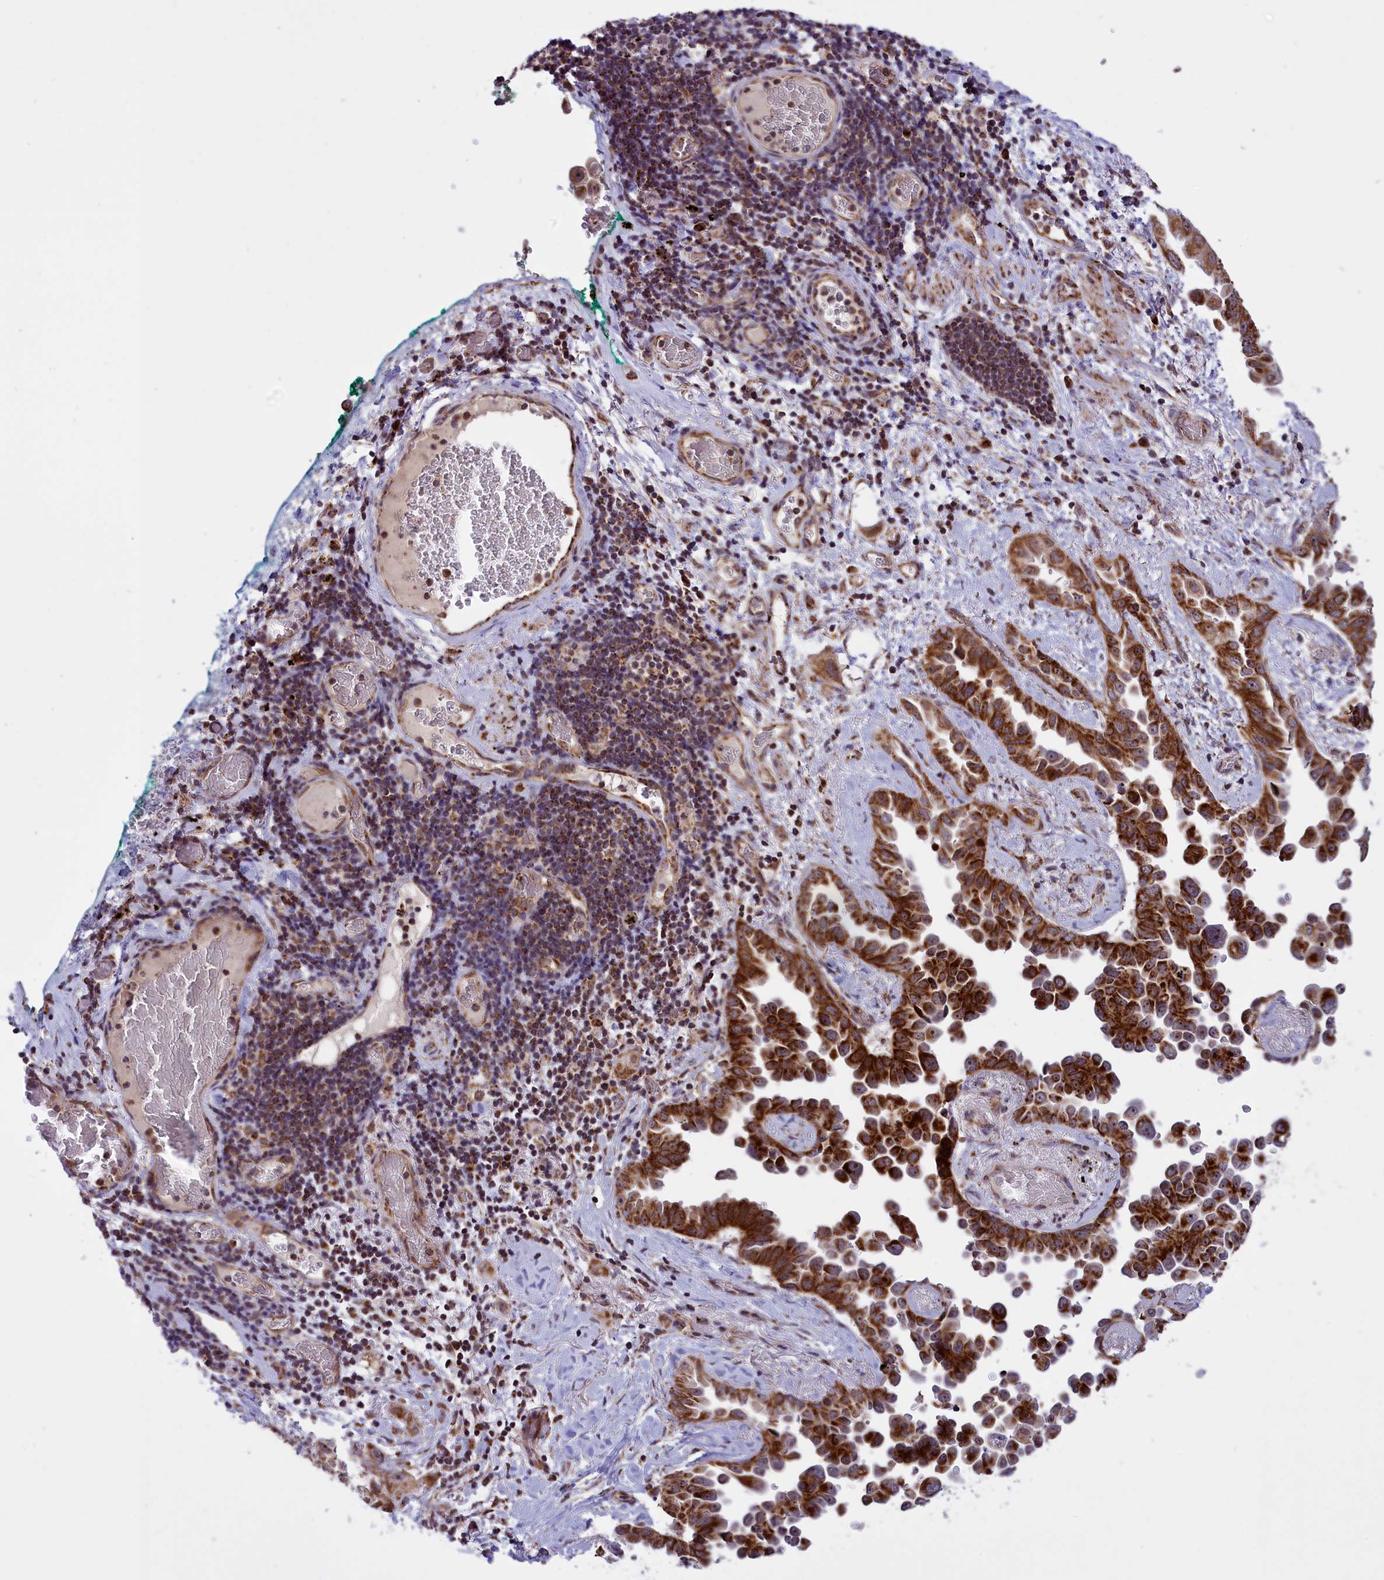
{"staining": {"intensity": "strong", "quantity": ">75%", "location": "cytoplasmic/membranous"}, "tissue": "lung cancer", "cell_type": "Tumor cells", "image_type": "cancer", "snomed": [{"axis": "morphology", "description": "Adenocarcinoma, NOS"}, {"axis": "topography", "description": "Lung"}], "caption": "A photomicrograph of human lung adenocarcinoma stained for a protein shows strong cytoplasmic/membranous brown staining in tumor cells.", "gene": "NDUFS5", "patient": {"sex": "female", "age": 67}}